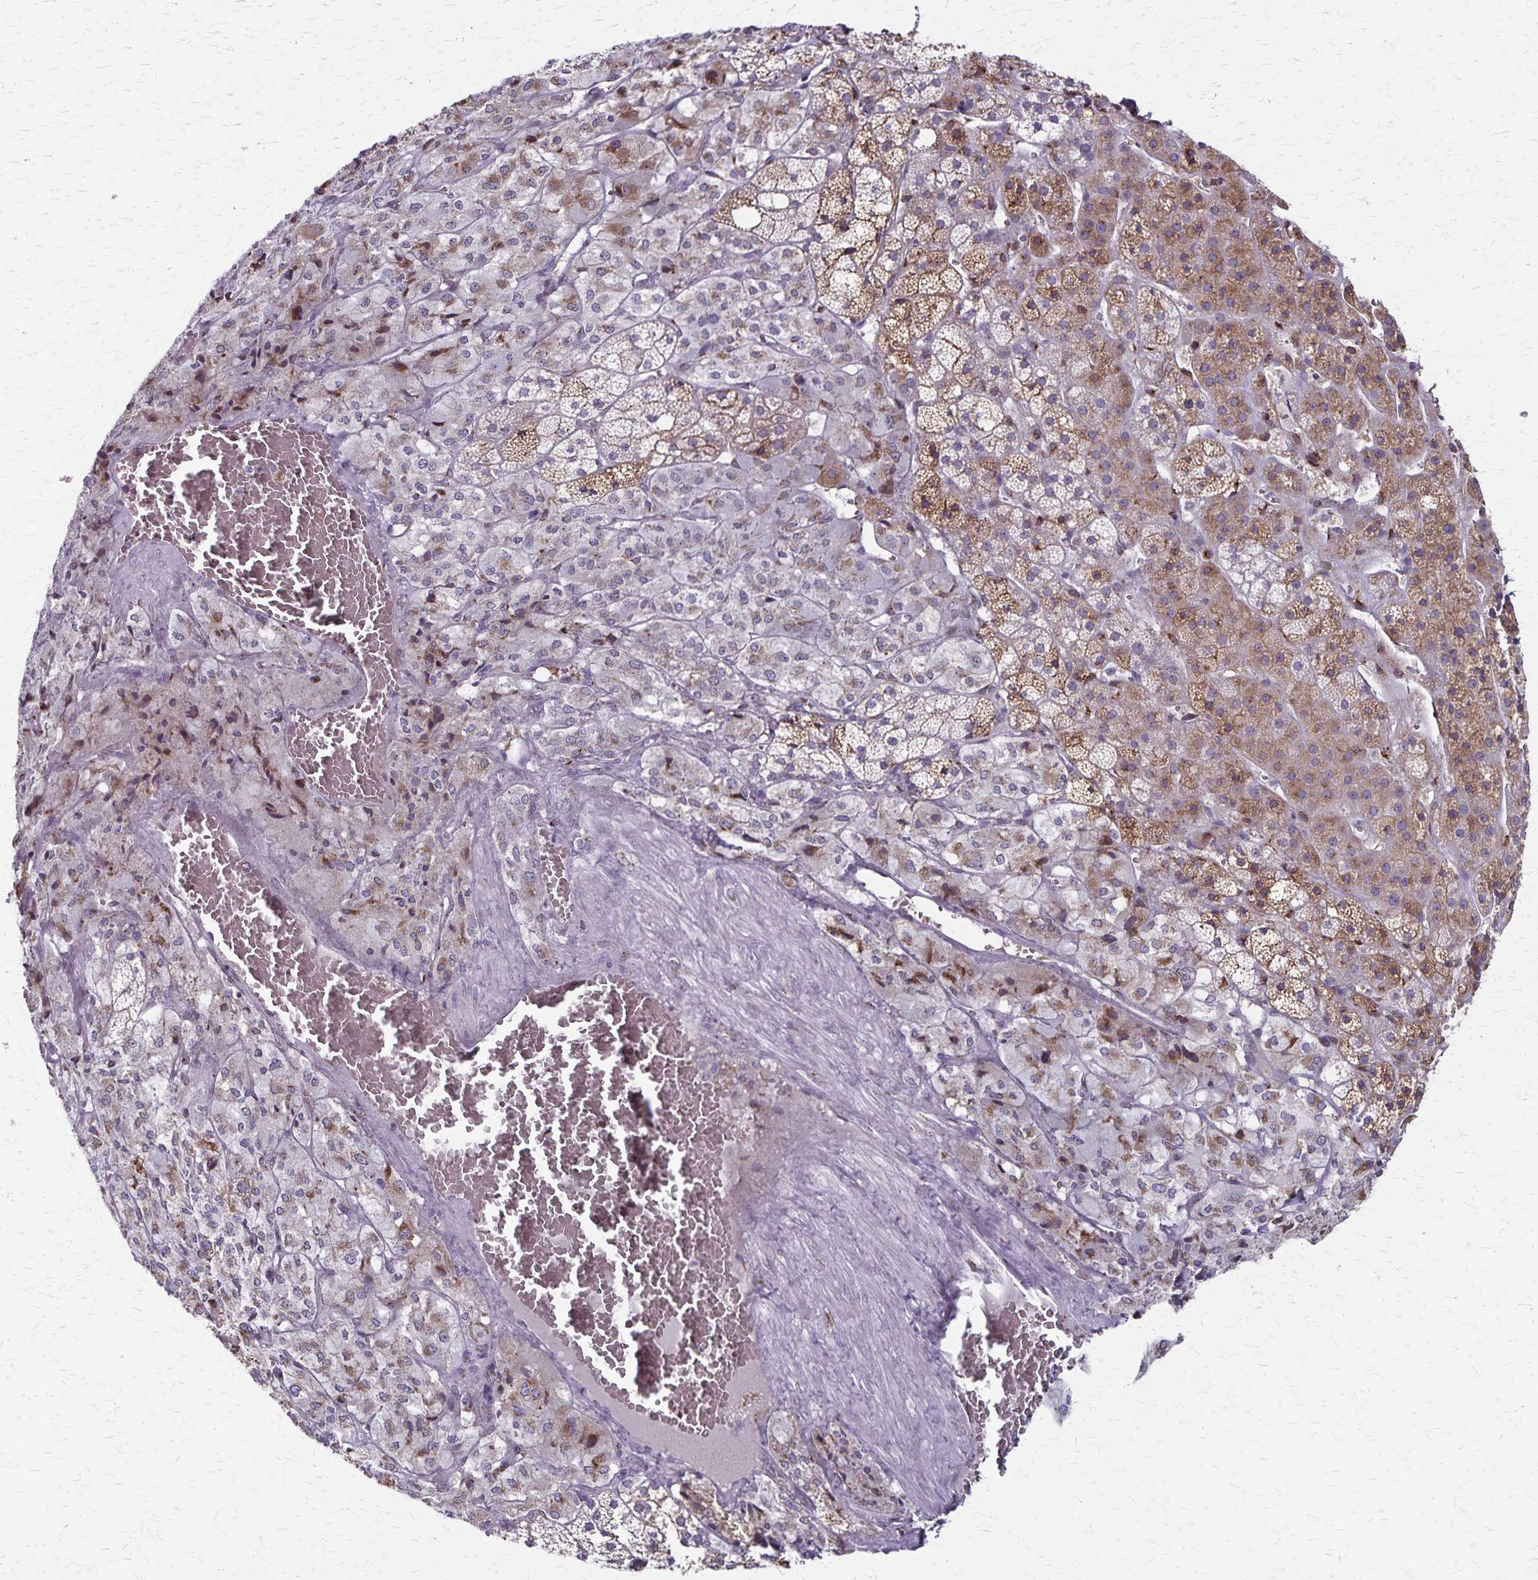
{"staining": {"intensity": "moderate", "quantity": "25%-75%", "location": "cytoplasmic/membranous"}, "tissue": "adrenal gland", "cell_type": "Glandular cells", "image_type": "normal", "snomed": [{"axis": "morphology", "description": "Normal tissue, NOS"}, {"axis": "topography", "description": "Adrenal gland"}], "caption": "Approximately 25%-75% of glandular cells in benign adrenal gland show moderate cytoplasmic/membranous protein staining as visualized by brown immunohistochemical staining.", "gene": "MCFD2", "patient": {"sex": "male", "age": 53}}